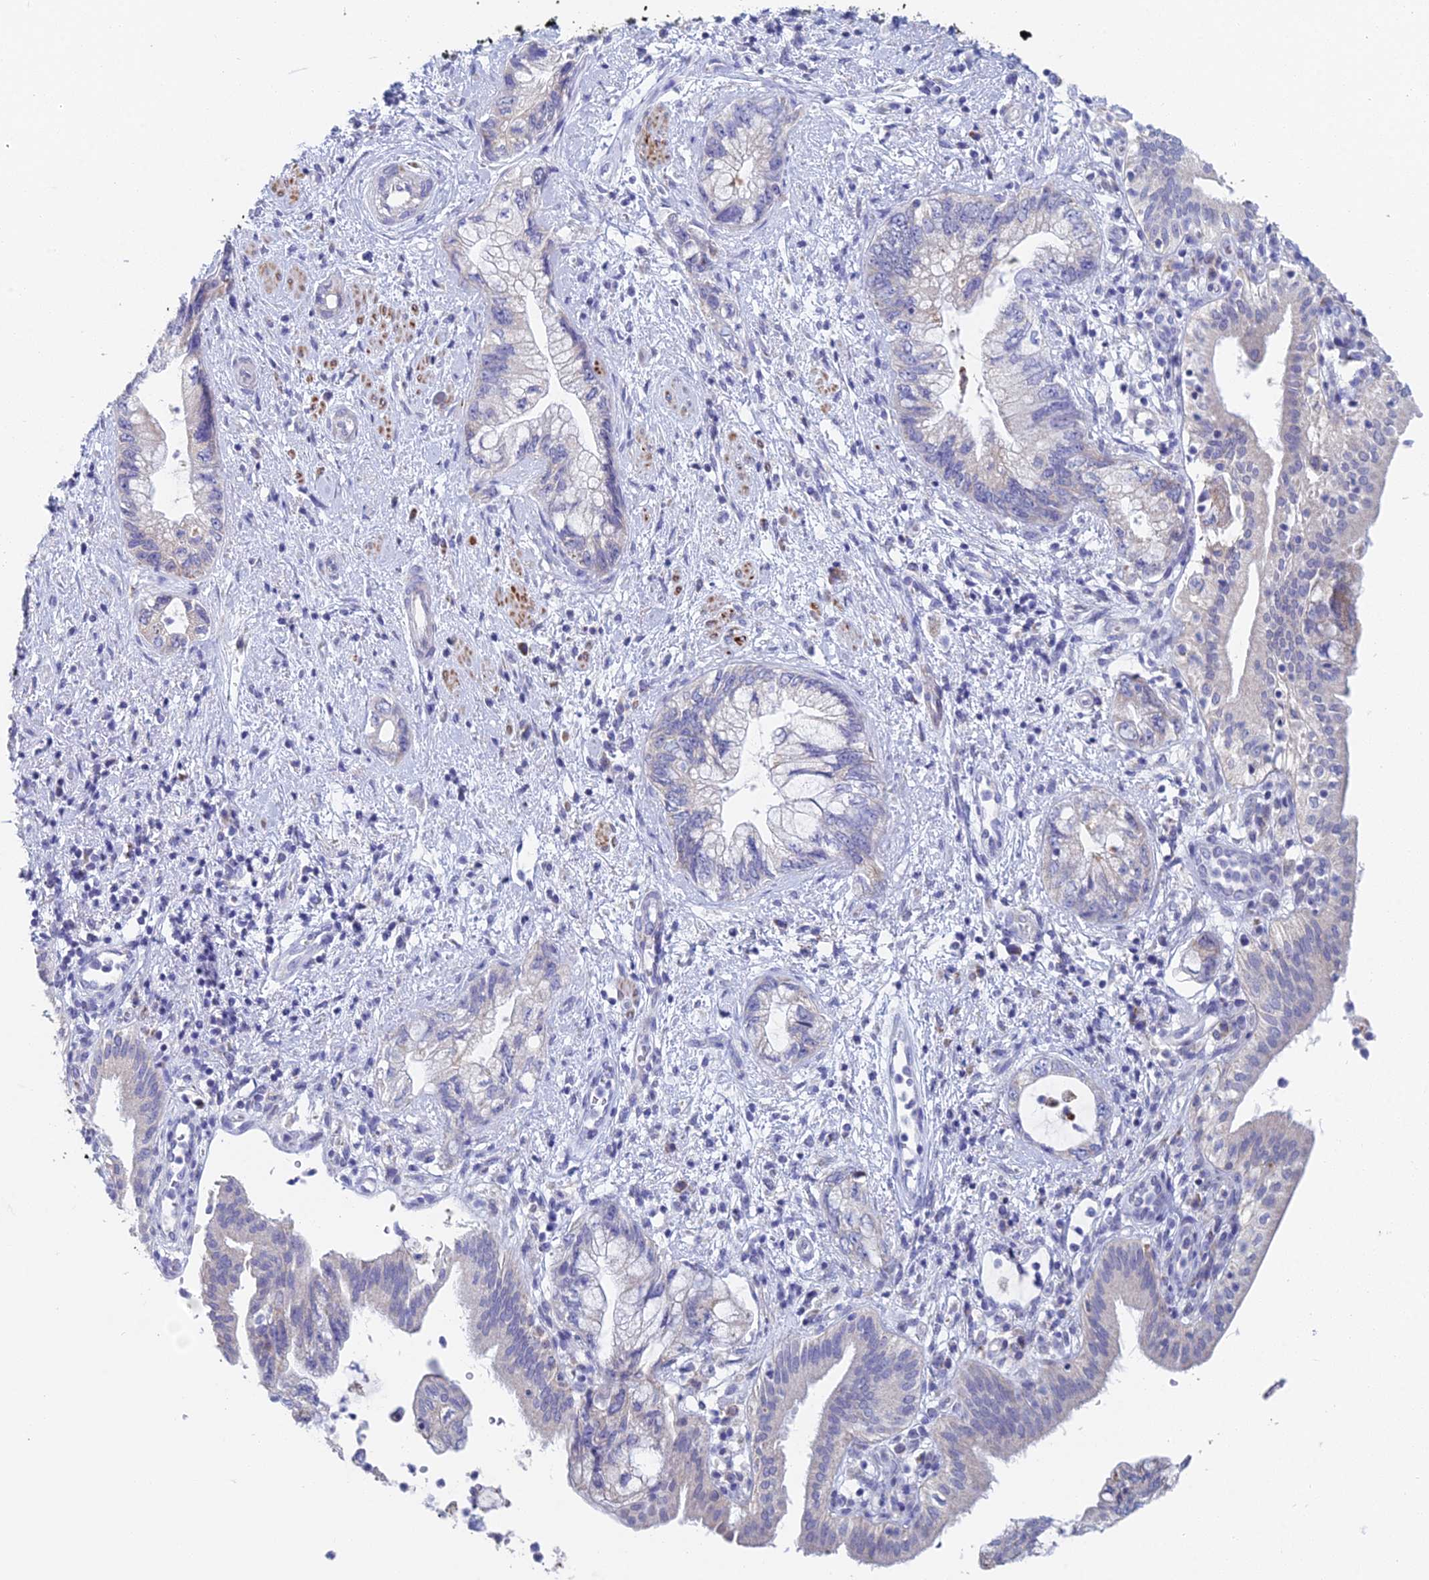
{"staining": {"intensity": "negative", "quantity": "none", "location": "none"}, "tissue": "pancreatic cancer", "cell_type": "Tumor cells", "image_type": "cancer", "snomed": [{"axis": "morphology", "description": "Adenocarcinoma, NOS"}, {"axis": "topography", "description": "Pancreas"}], "caption": "Histopathology image shows no protein positivity in tumor cells of pancreatic cancer tissue. (Stains: DAB IHC with hematoxylin counter stain, Microscopy: brightfield microscopy at high magnification).", "gene": "ACSM1", "patient": {"sex": "female", "age": 73}}